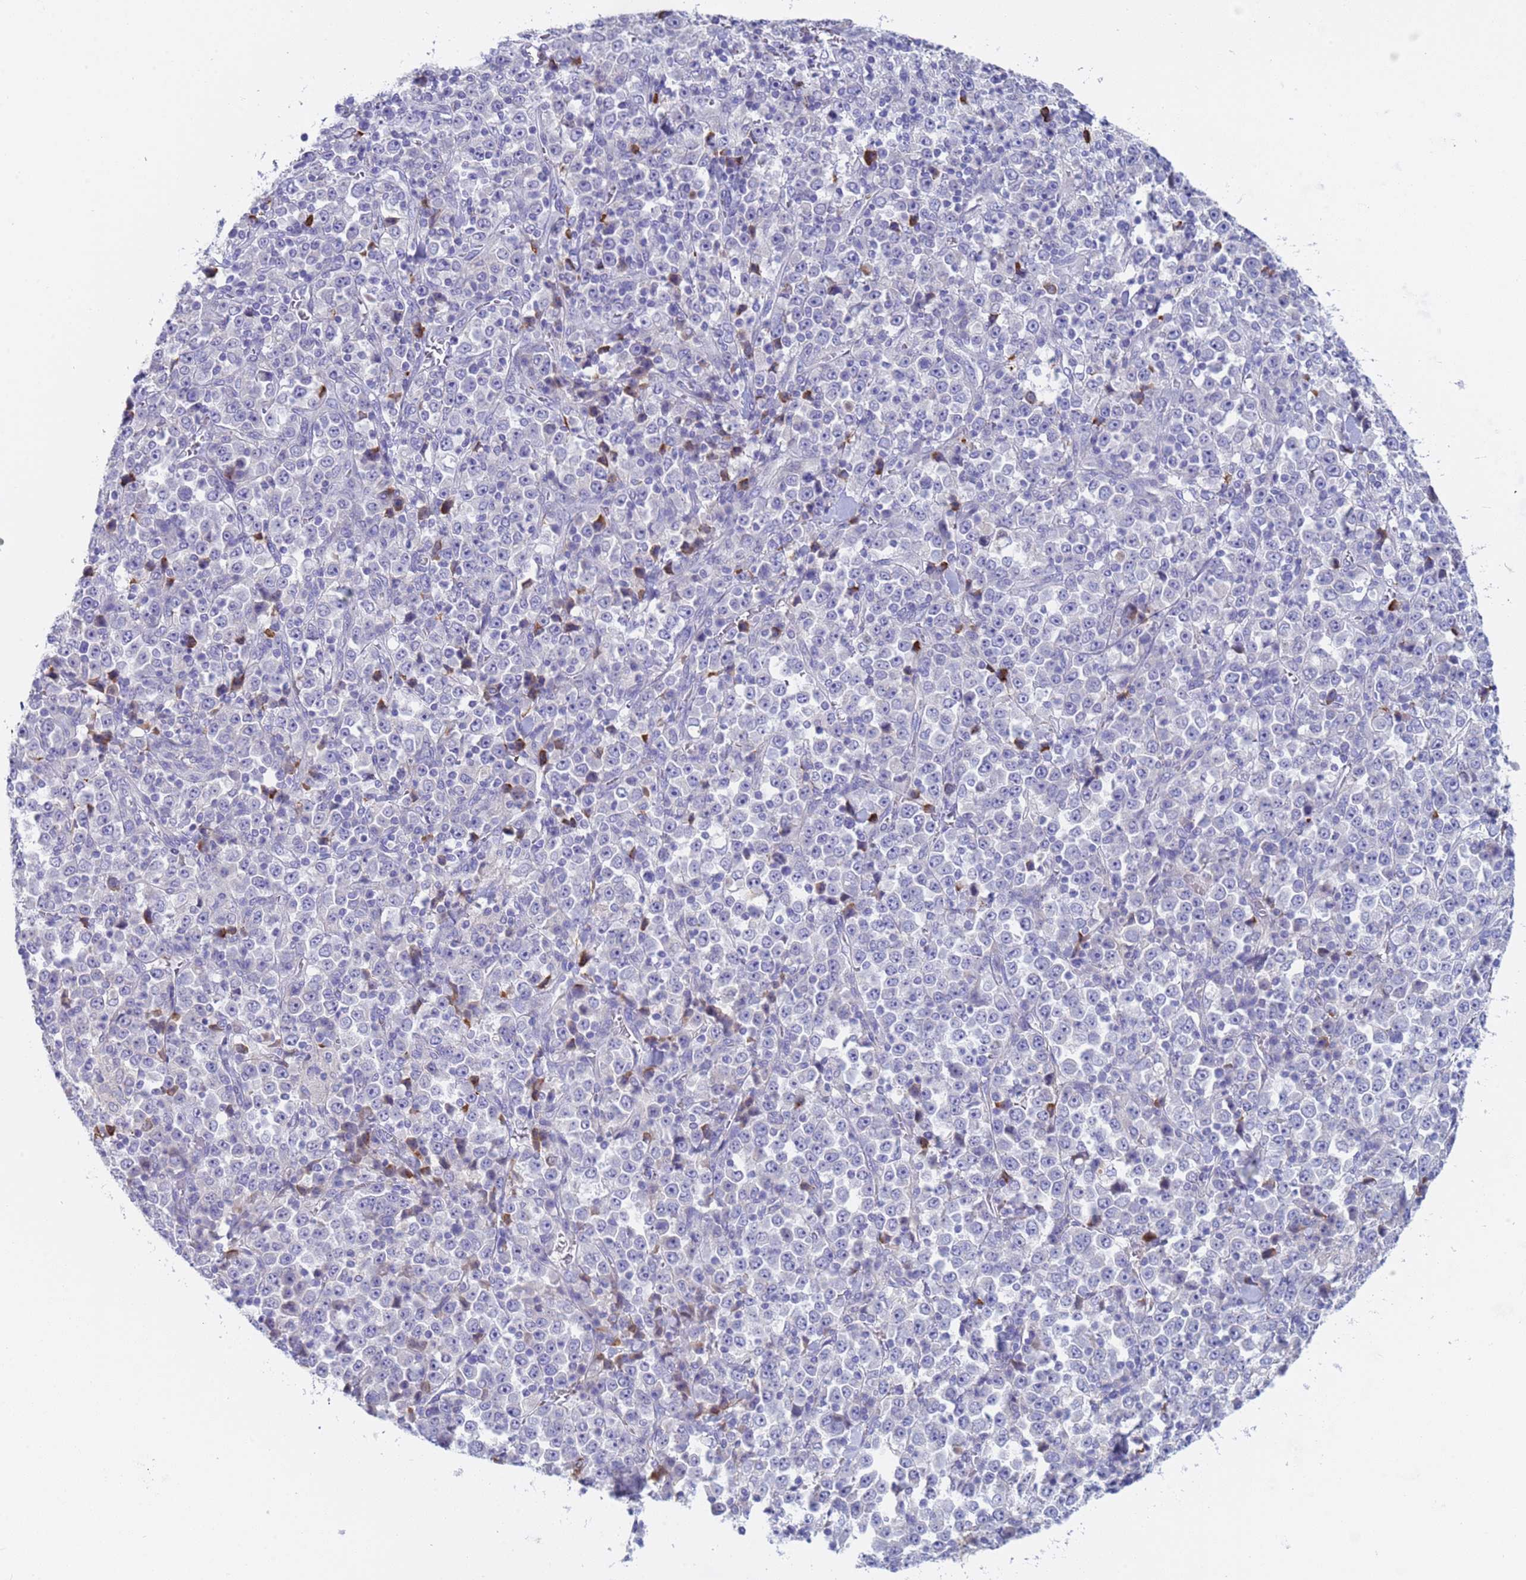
{"staining": {"intensity": "negative", "quantity": "none", "location": "none"}, "tissue": "stomach cancer", "cell_type": "Tumor cells", "image_type": "cancer", "snomed": [{"axis": "morphology", "description": "Normal tissue, NOS"}, {"axis": "morphology", "description": "Adenocarcinoma, NOS"}, {"axis": "topography", "description": "Stomach, upper"}, {"axis": "topography", "description": "Stomach"}], "caption": "Stomach cancer (adenocarcinoma) was stained to show a protein in brown. There is no significant expression in tumor cells.", "gene": "C4orf46", "patient": {"sex": "male", "age": 59}}